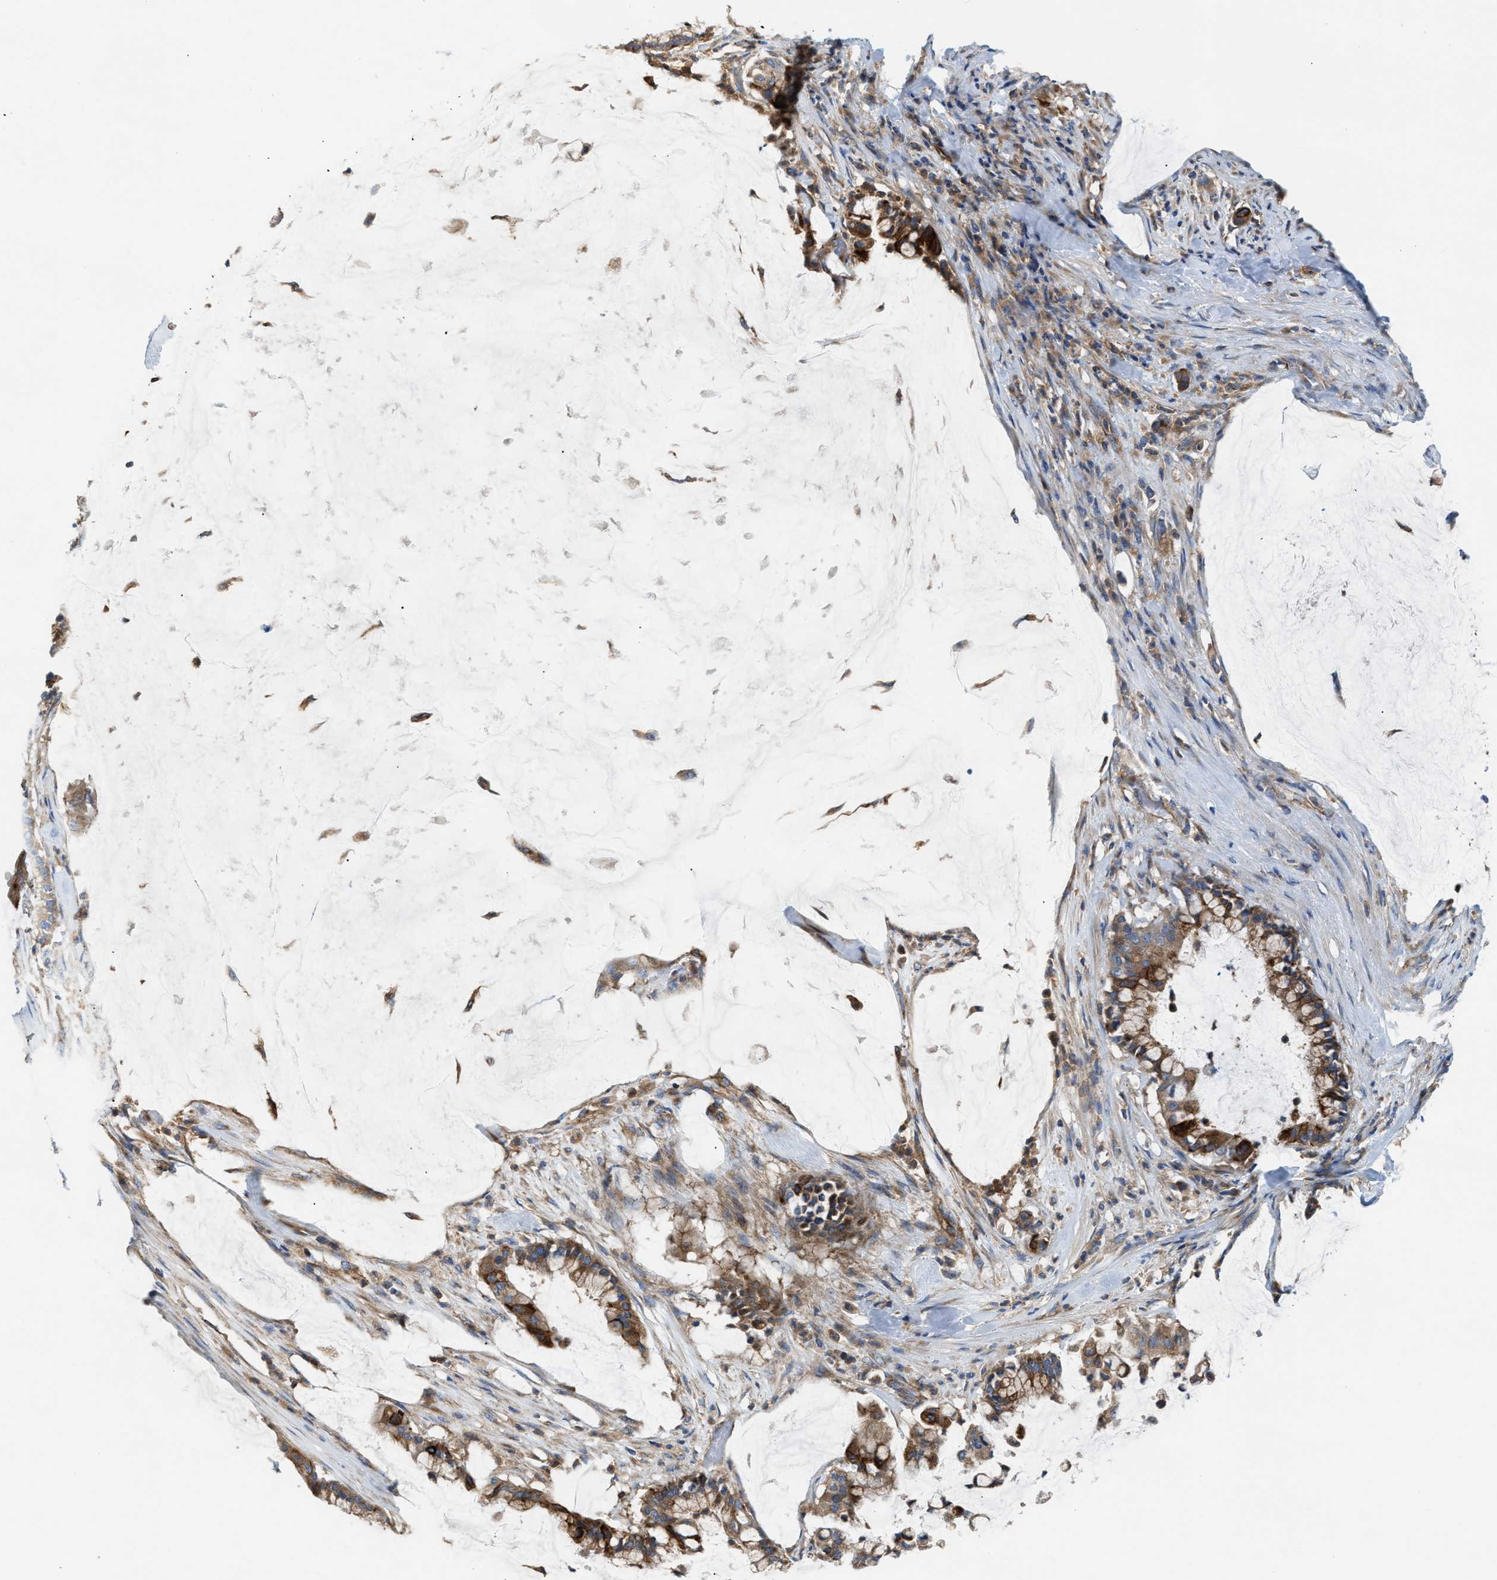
{"staining": {"intensity": "strong", "quantity": ">75%", "location": "cytoplasmic/membranous"}, "tissue": "pancreatic cancer", "cell_type": "Tumor cells", "image_type": "cancer", "snomed": [{"axis": "morphology", "description": "Adenocarcinoma, NOS"}, {"axis": "topography", "description": "Pancreas"}], "caption": "An image of pancreatic cancer (adenocarcinoma) stained for a protein shows strong cytoplasmic/membranous brown staining in tumor cells.", "gene": "TBC1D15", "patient": {"sex": "male", "age": 41}}